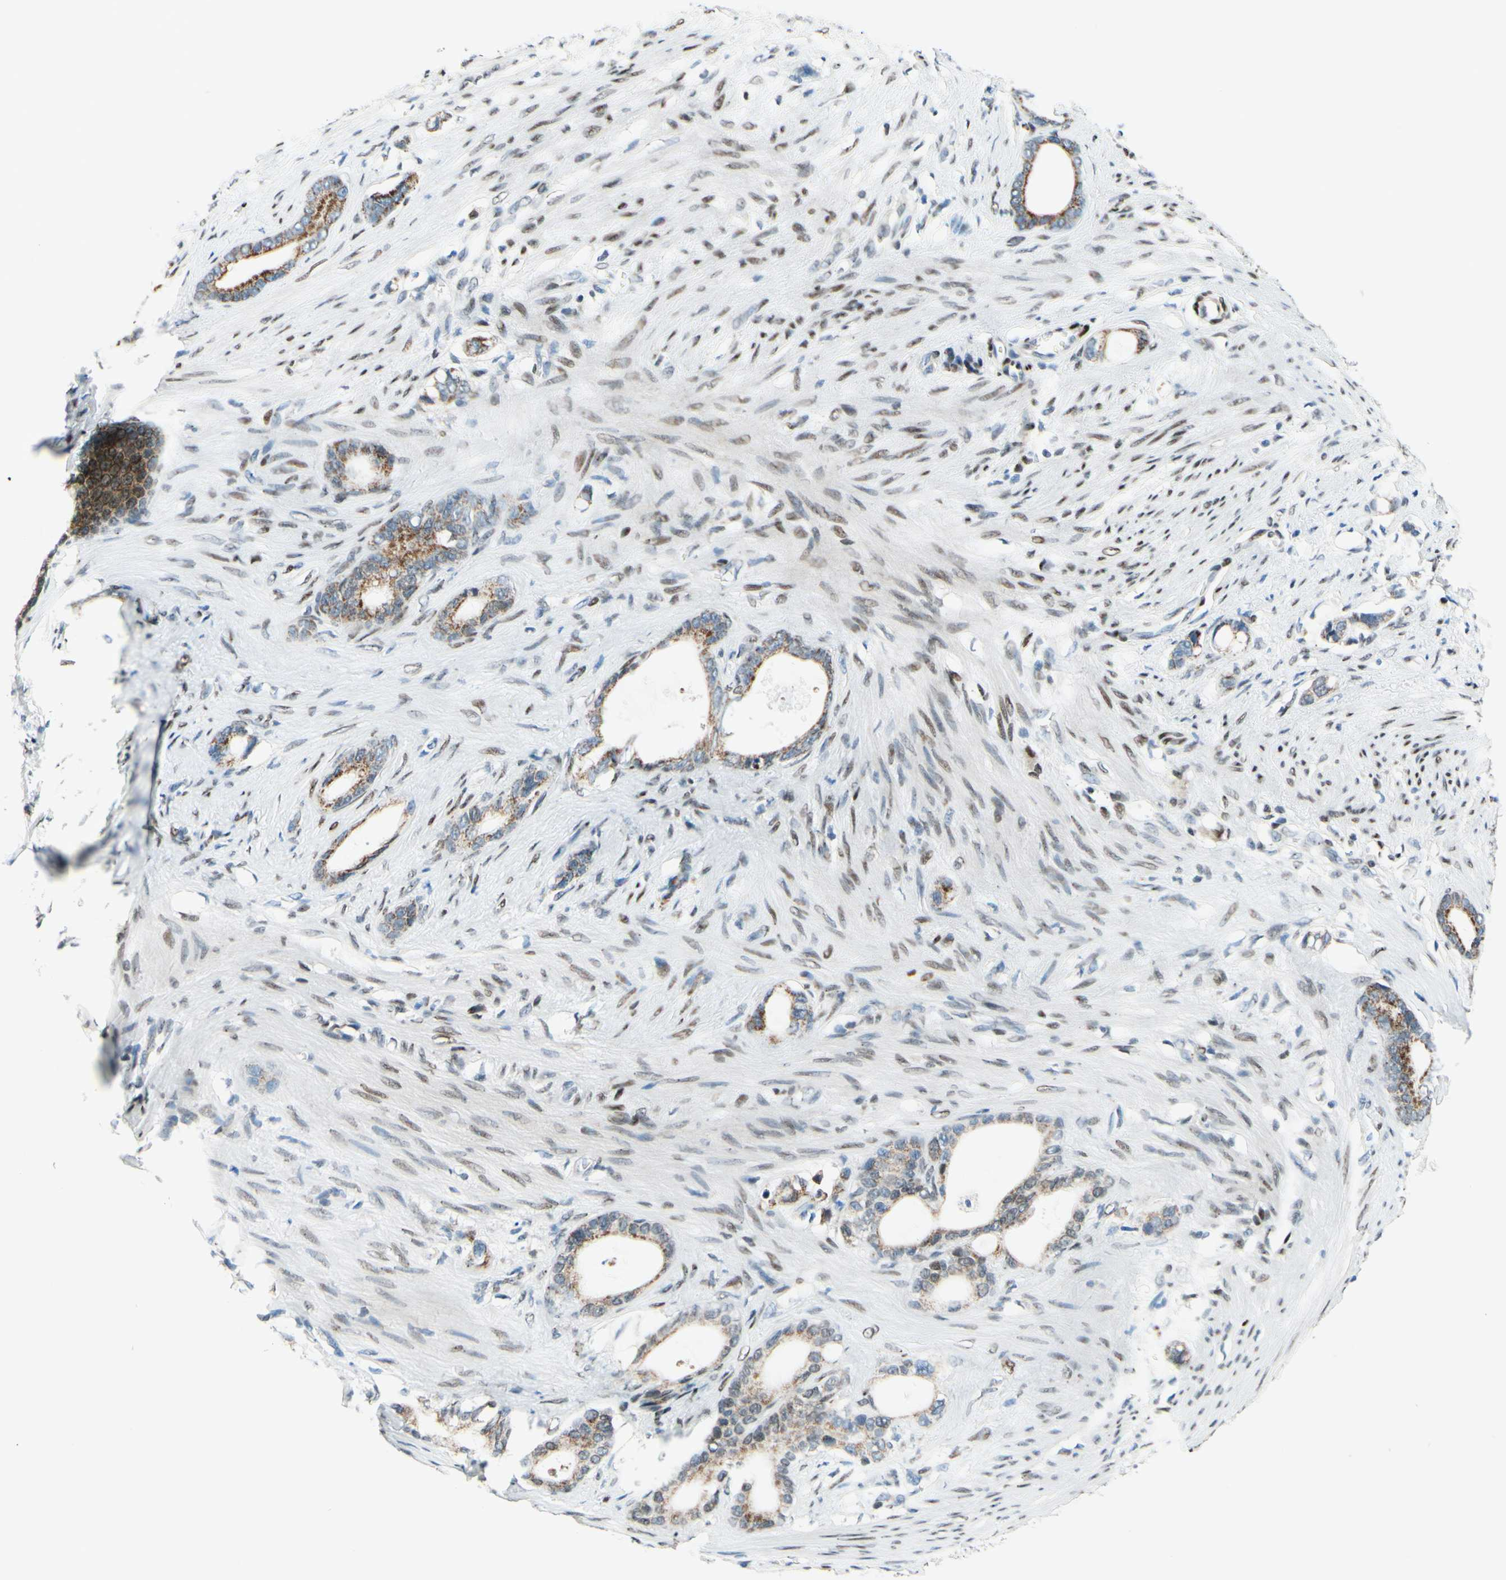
{"staining": {"intensity": "weak", "quantity": ">75%", "location": "cytoplasmic/membranous"}, "tissue": "stomach cancer", "cell_type": "Tumor cells", "image_type": "cancer", "snomed": [{"axis": "morphology", "description": "Adenocarcinoma, NOS"}, {"axis": "topography", "description": "Stomach"}], "caption": "Immunohistochemistry (IHC) micrograph of stomach cancer stained for a protein (brown), which reveals low levels of weak cytoplasmic/membranous expression in approximately >75% of tumor cells.", "gene": "CBX7", "patient": {"sex": "female", "age": 75}}